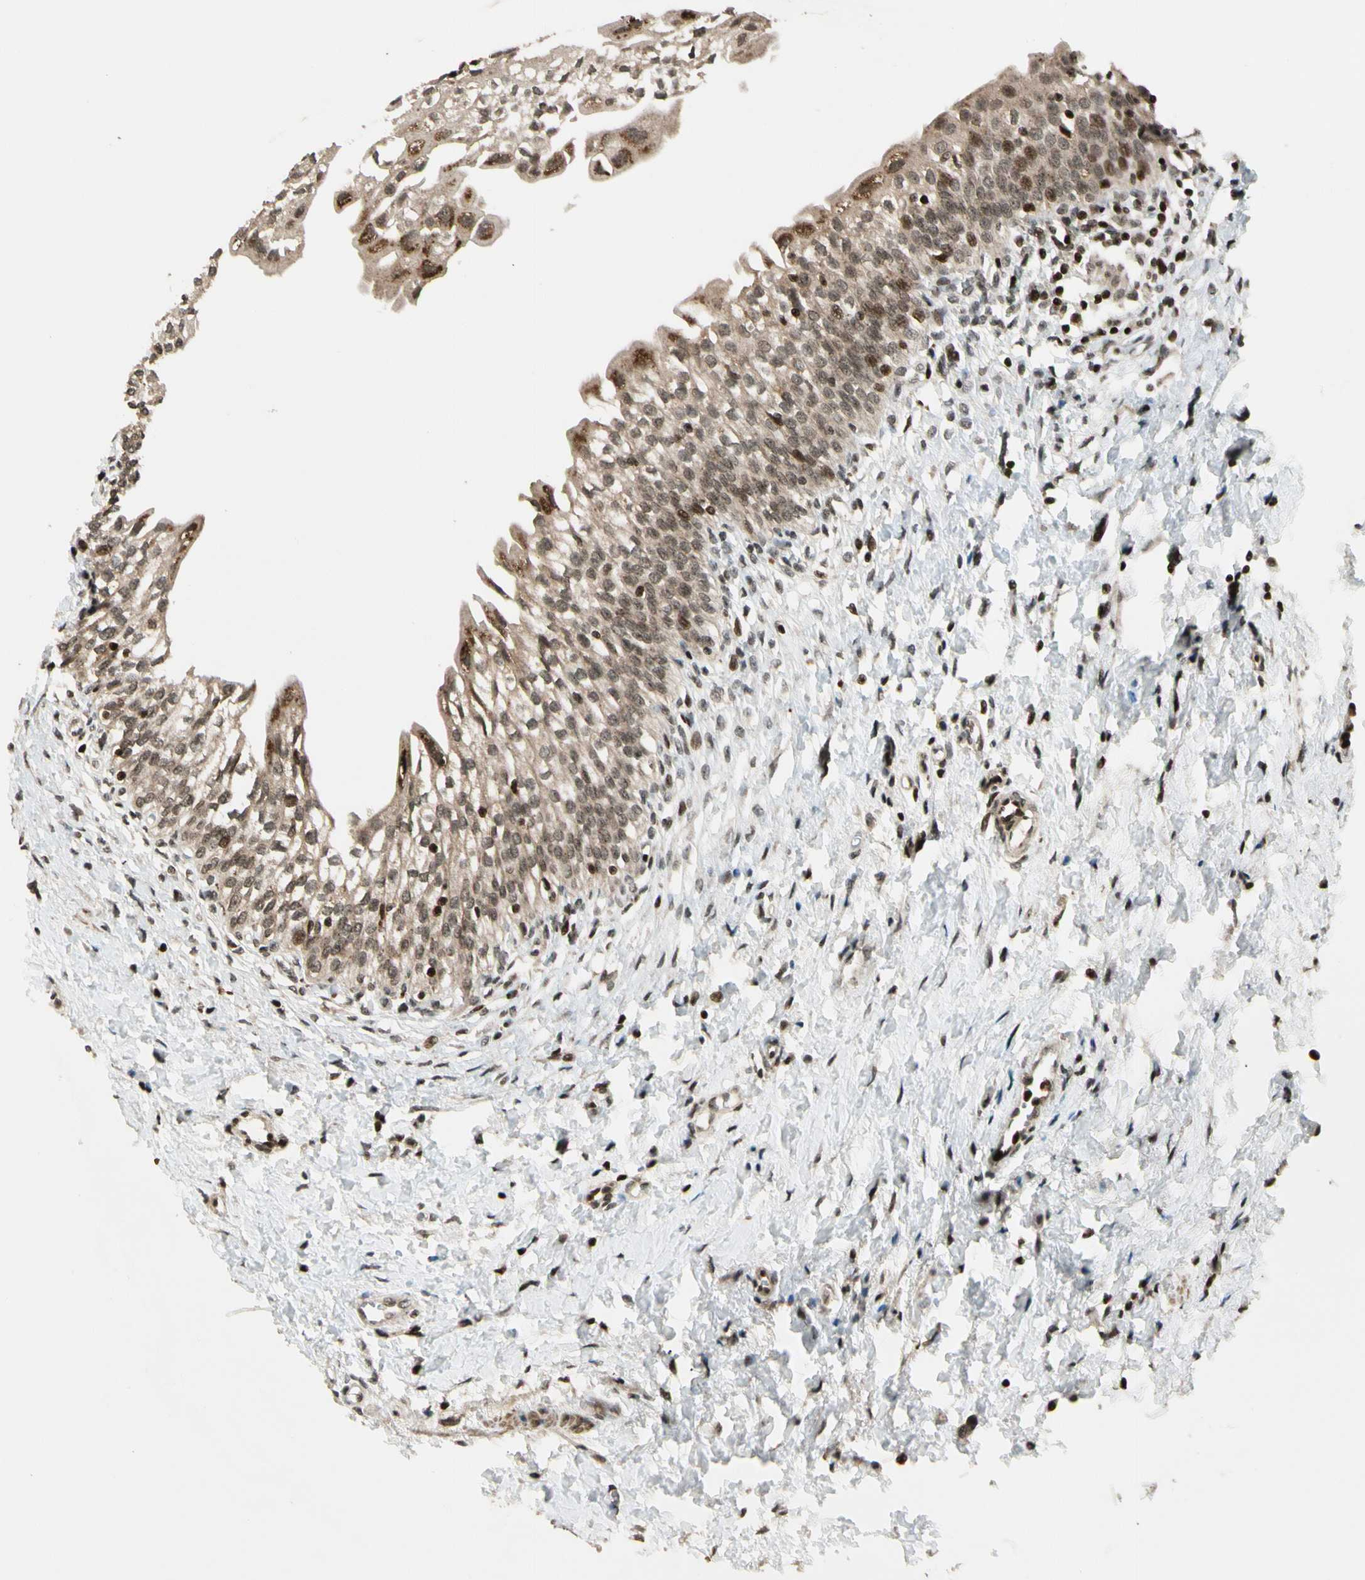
{"staining": {"intensity": "moderate", "quantity": ">75%", "location": "cytoplasmic/membranous,nuclear"}, "tissue": "urinary bladder", "cell_type": "Urothelial cells", "image_type": "normal", "snomed": [{"axis": "morphology", "description": "Normal tissue, NOS"}, {"axis": "topography", "description": "Urinary bladder"}], "caption": "Brown immunohistochemical staining in normal urinary bladder reveals moderate cytoplasmic/membranous,nuclear staining in approximately >75% of urothelial cells. The staining was performed using DAB, with brown indicating positive protein expression. Nuclei are stained blue with hematoxylin.", "gene": "TSHZ3", "patient": {"sex": "male", "age": 55}}